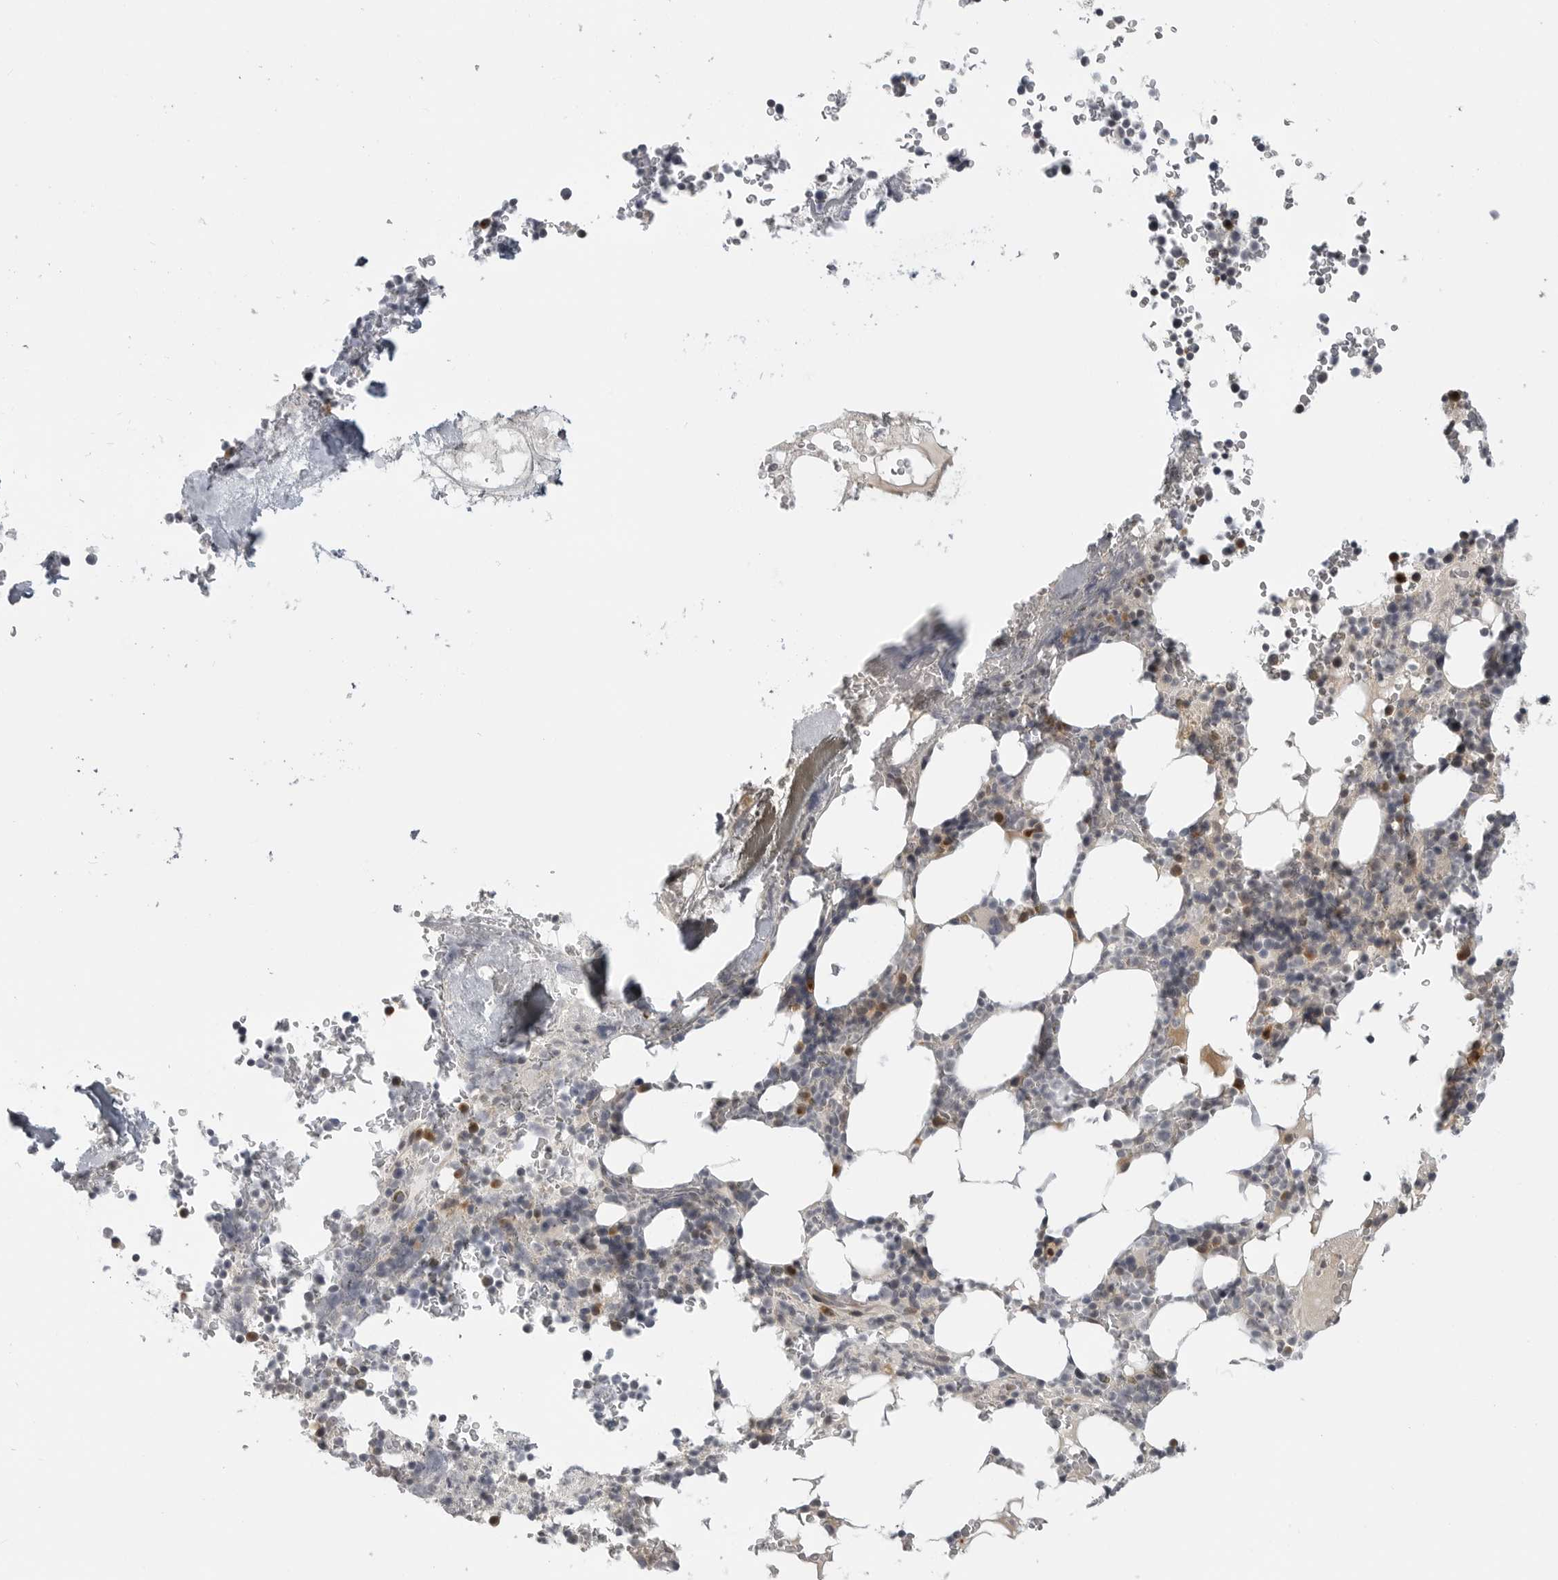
{"staining": {"intensity": "moderate", "quantity": "<25%", "location": "cytoplasmic/membranous"}, "tissue": "bone marrow", "cell_type": "Hematopoietic cells", "image_type": "normal", "snomed": [{"axis": "morphology", "description": "Normal tissue, NOS"}, {"axis": "topography", "description": "Bone marrow"}], "caption": "Brown immunohistochemical staining in benign human bone marrow demonstrates moderate cytoplasmic/membranous positivity in approximately <25% of hematopoietic cells. (DAB (3,3'-diaminobenzidine) IHC, brown staining for protein, blue staining for nuclei).", "gene": "CTIF", "patient": {"sex": "male", "age": 58}}